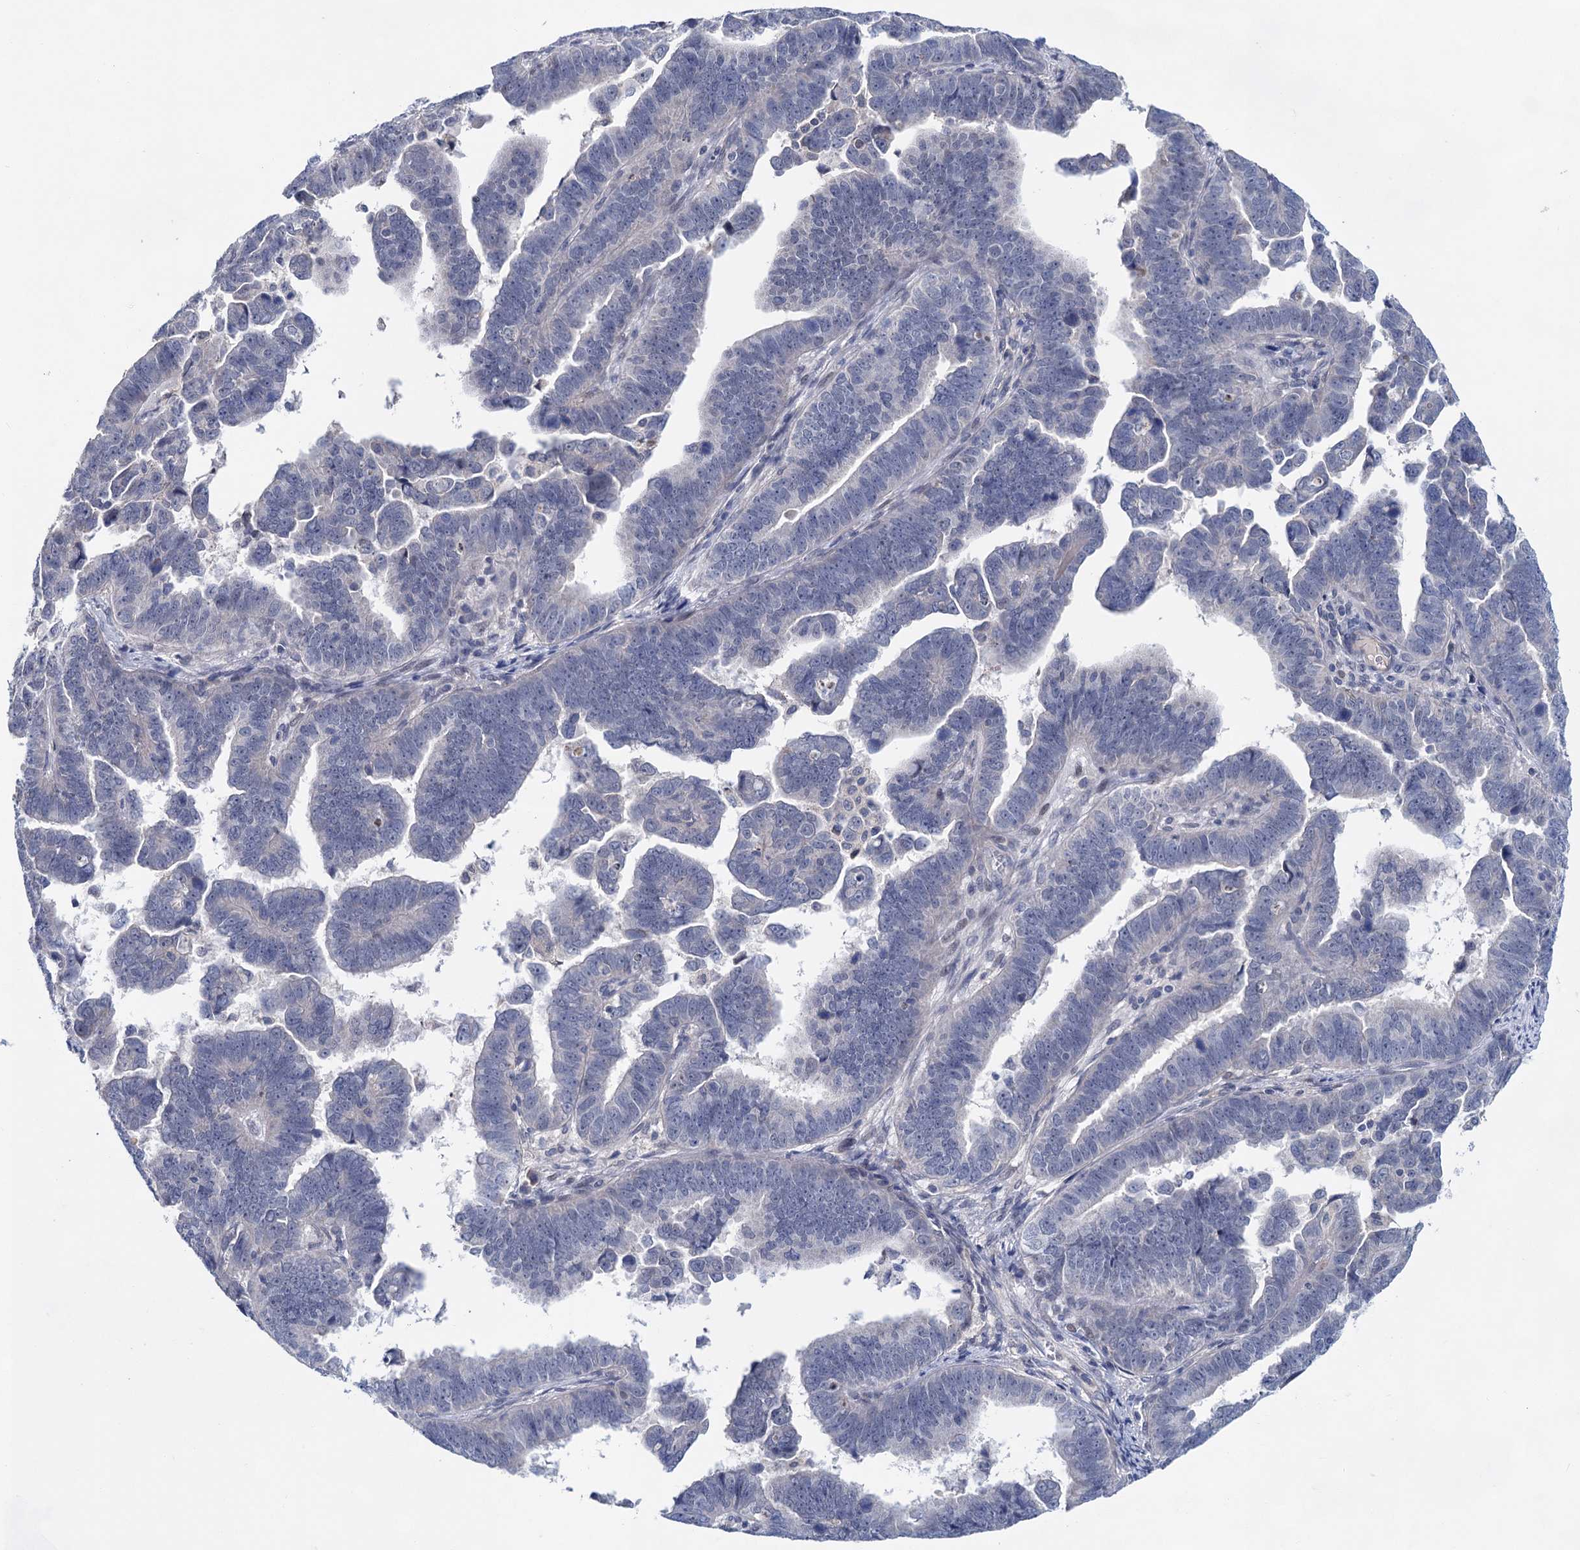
{"staining": {"intensity": "negative", "quantity": "none", "location": "none"}, "tissue": "endometrial cancer", "cell_type": "Tumor cells", "image_type": "cancer", "snomed": [{"axis": "morphology", "description": "Adenocarcinoma, NOS"}, {"axis": "topography", "description": "Endometrium"}], "caption": "The photomicrograph reveals no significant positivity in tumor cells of endometrial cancer (adenocarcinoma). (Stains: DAB (3,3'-diaminobenzidine) immunohistochemistry with hematoxylin counter stain, Microscopy: brightfield microscopy at high magnification).", "gene": "MORN3", "patient": {"sex": "female", "age": 75}}